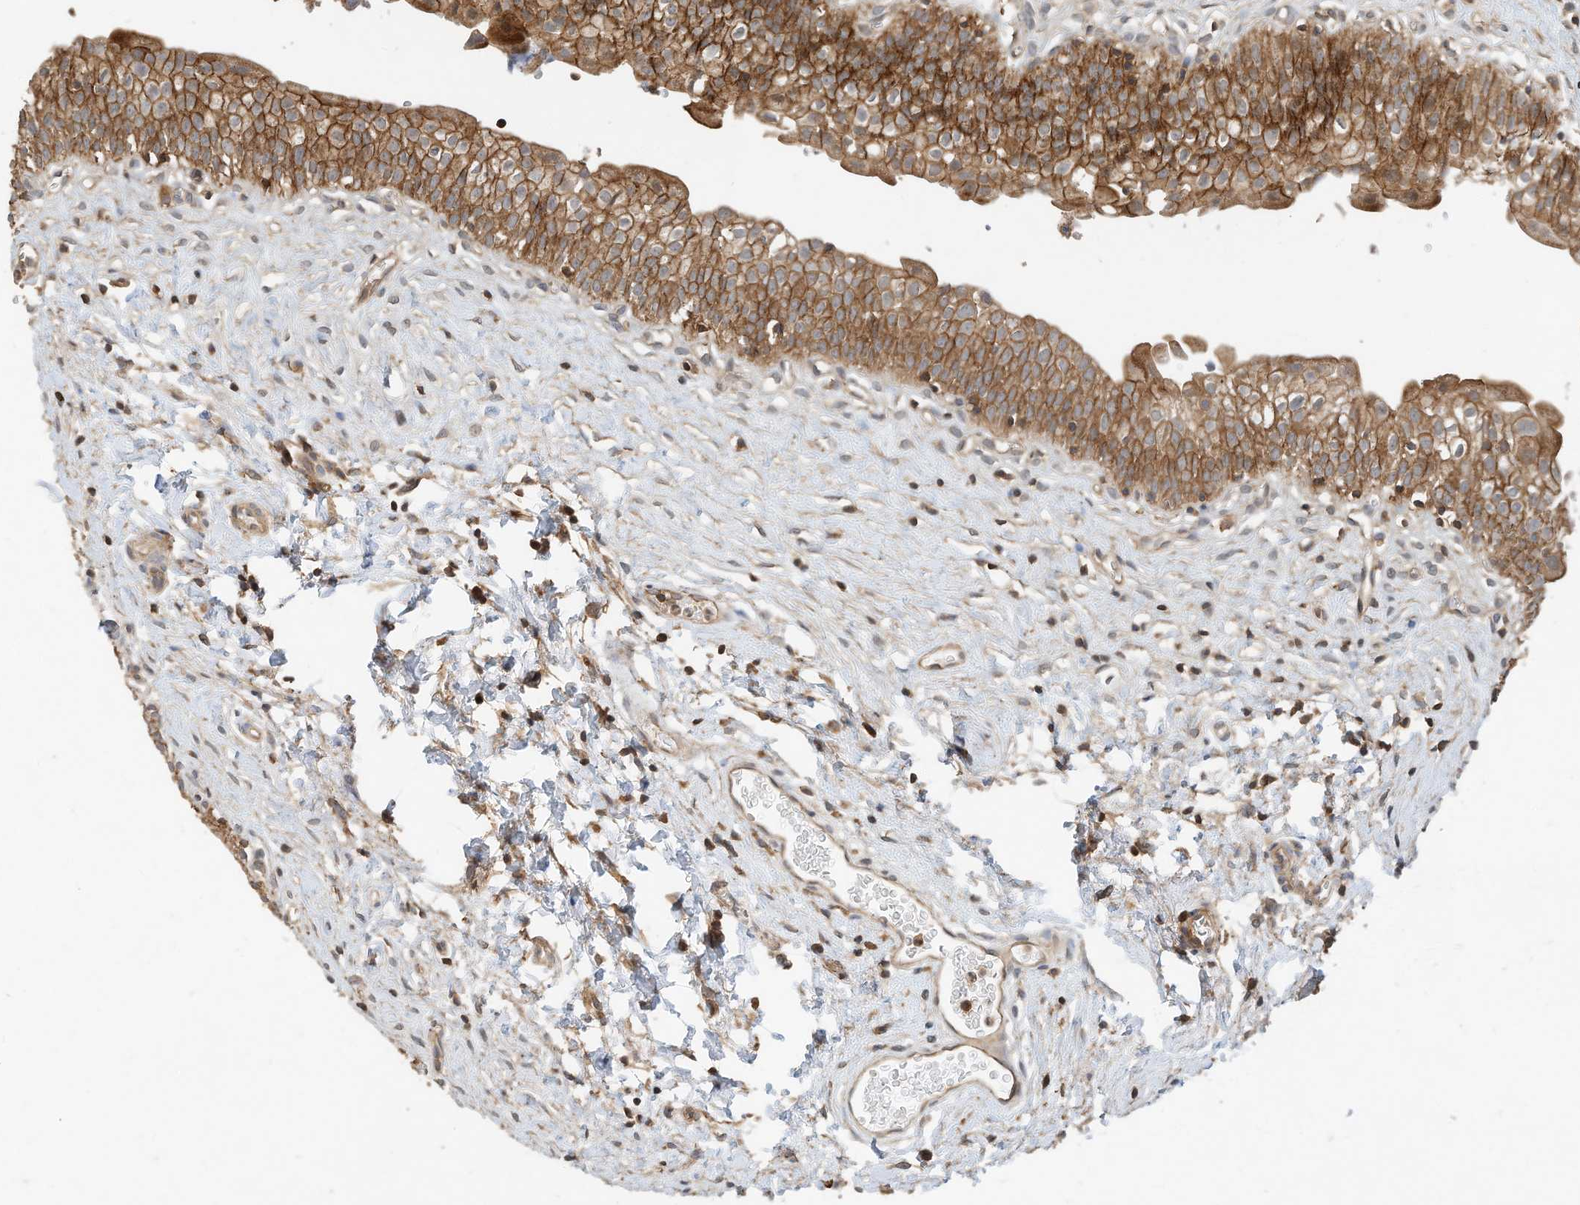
{"staining": {"intensity": "strong", "quantity": ">75%", "location": "cytoplasmic/membranous"}, "tissue": "urinary bladder", "cell_type": "Urothelial cells", "image_type": "normal", "snomed": [{"axis": "morphology", "description": "Normal tissue, NOS"}, {"axis": "topography", "description": "Urinary bladder"}], "caption": "About >75% of urothelial cells in unremarkable urinary bladder demonstrate strong cytoplasmic/membranous protein expression as visualized by brown immunohistochemical staining.", "gene": "CPAMD8", "patient": {"sex": "male", "age": 51}}